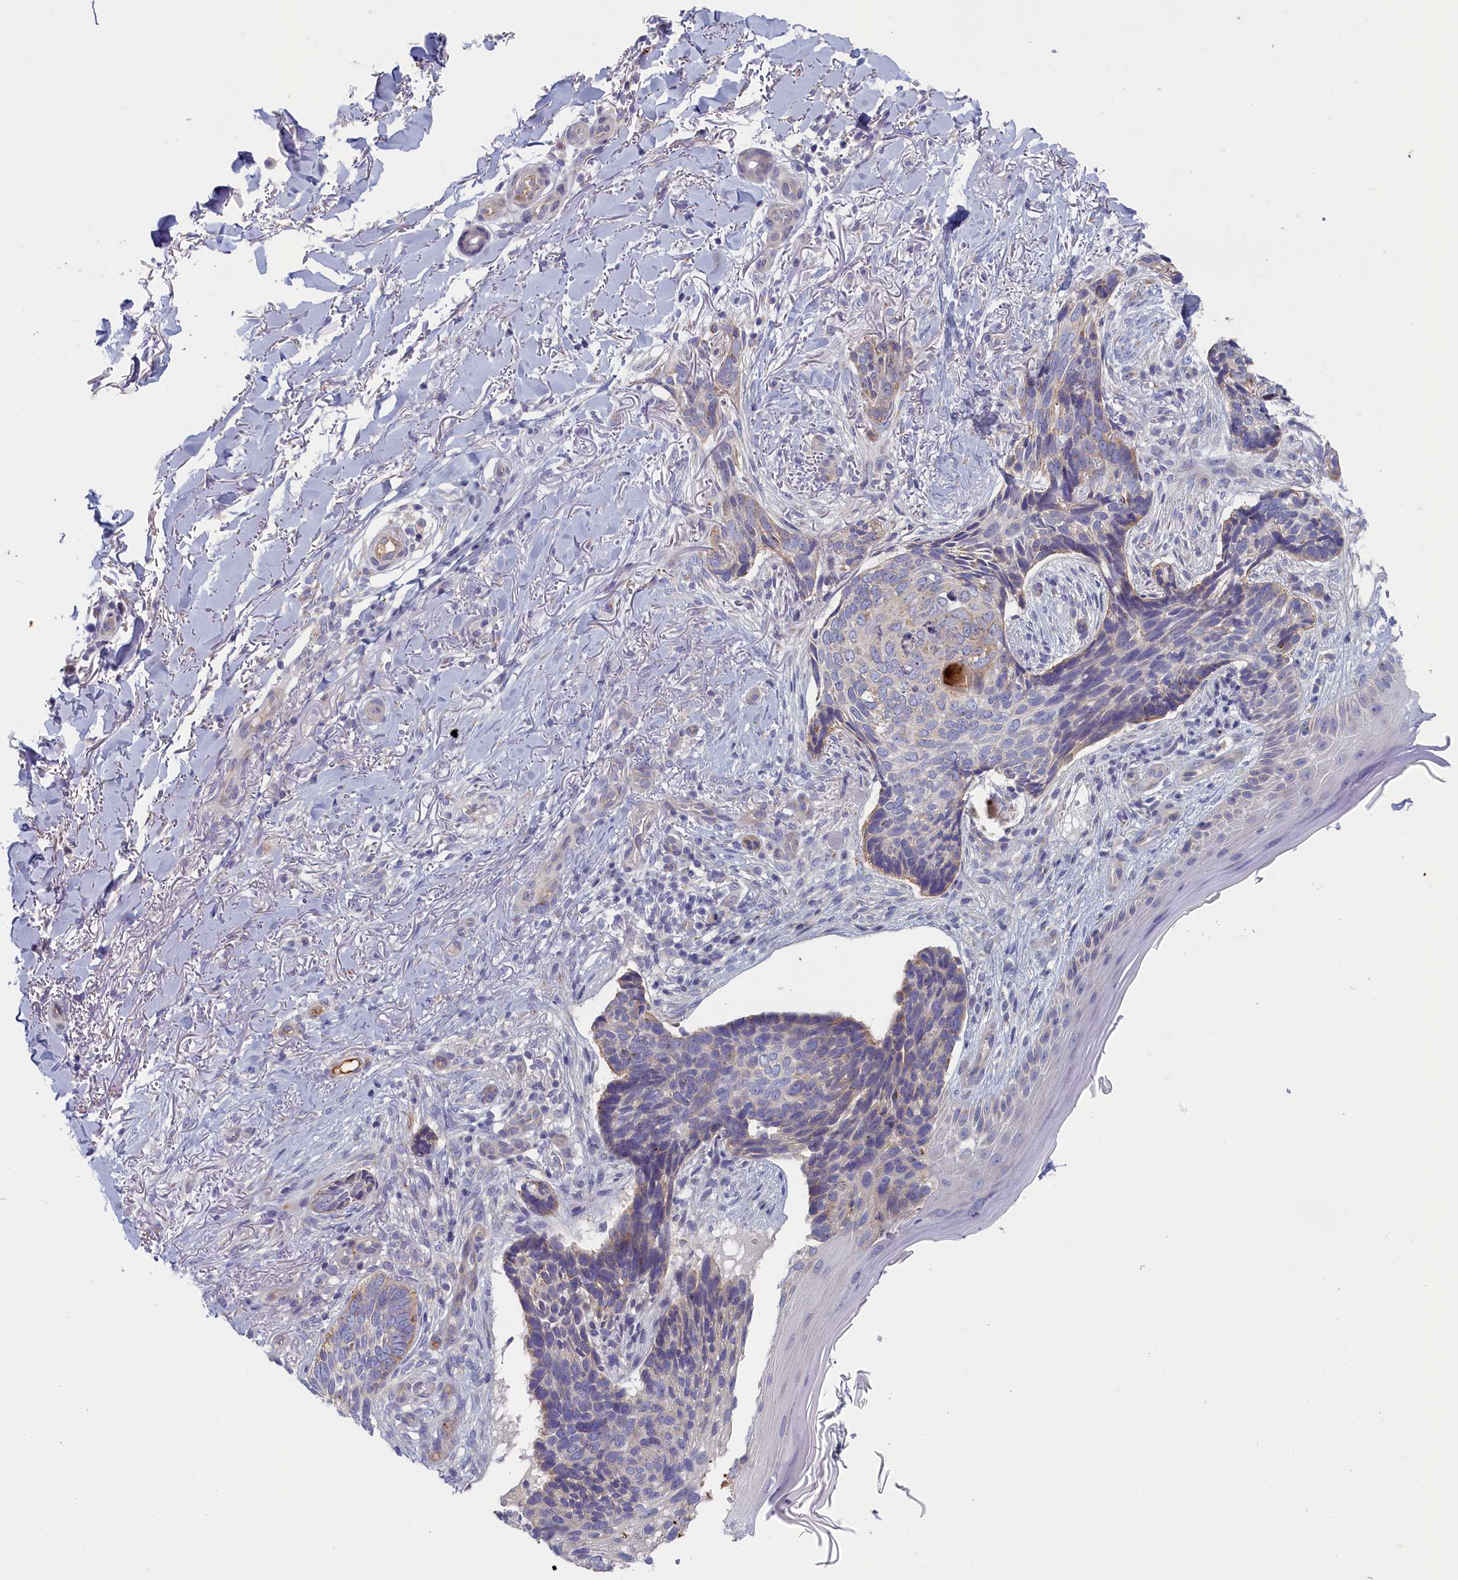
{"staining": {"intensity": "weak", "quantity": "<25%", "location": "cytoplasmic/membranous"}, "tissue": "skin cancer", "cell_type": "Tumor cells", "image_type": "cancer", "snomed": [{"axis": "morphology", "description": "Normal tissue, NOS"}, {"axis": "morphology", "description": "Basal cell carcinoma"}, {"axis": "topography", "description": "Skin"}], "caption": "IHC of human skin cancer exhibits no expression in tumor cells.", "gene": "STX16", "patient": {"sex": "female", "age": 67}}